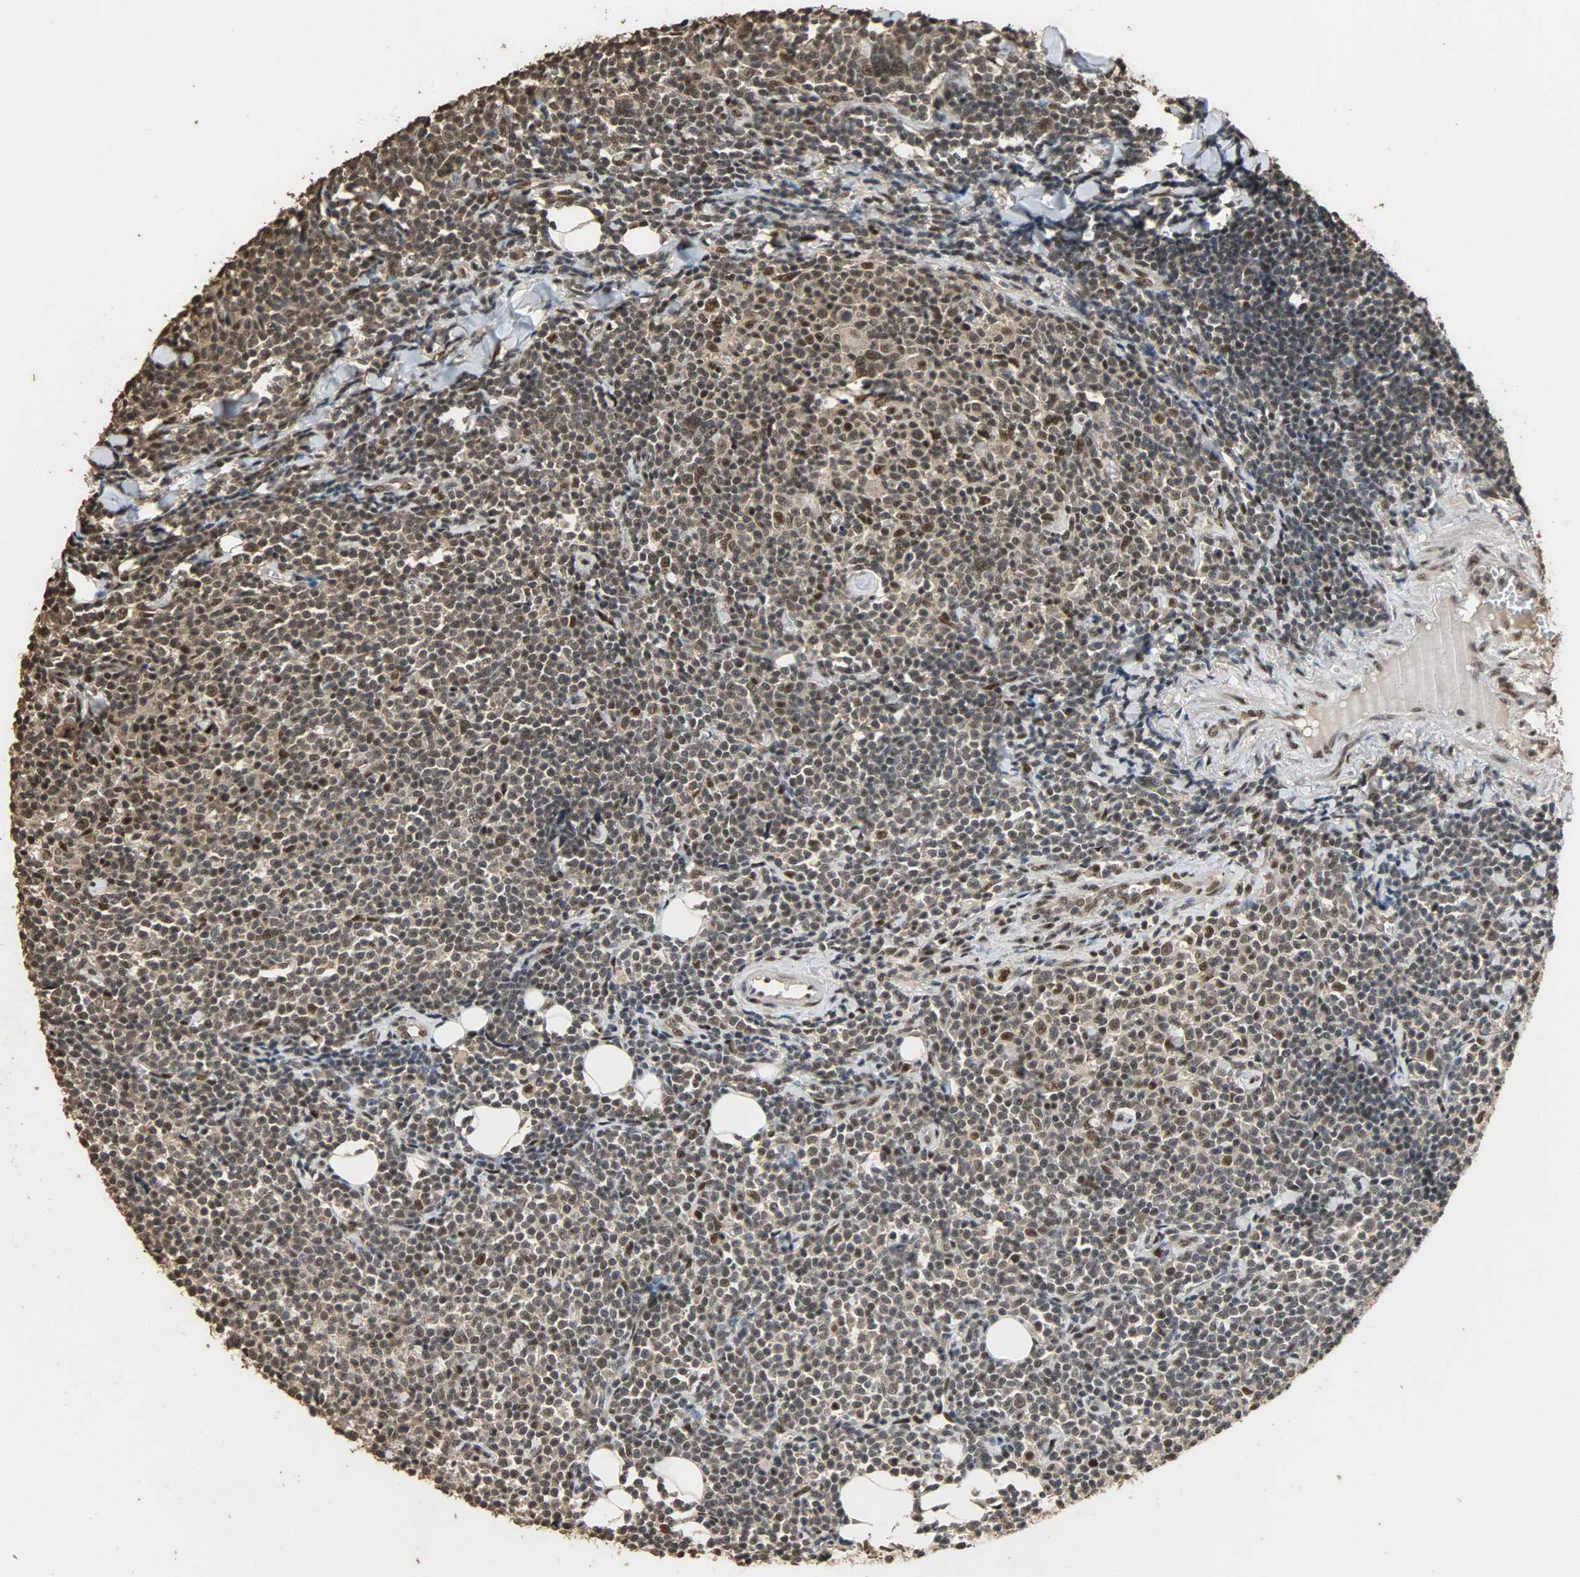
{"staining": {"intensity": "moderate", "quantity": ">75%", "location": "cytoplasmic/membranous,nuclear"}, "tissue": "lymphoma", "cell_type": "Tumor cells", "image_type": "cancer", "snomed": [{"axis": "morphology", "description": "Malignant lymphoma, non-Hodgkin's type, Low grade"}, {"axis": "topography", "description": "Soft tissue"}], "caption": "Lymphoma stained with IHC reveals moderate cytoplasmic/membranous and nuclear expression in approximately >75% of tumor cells.", "gene": "CCNT2", "patient": {"sex": "male", "age": 92}}